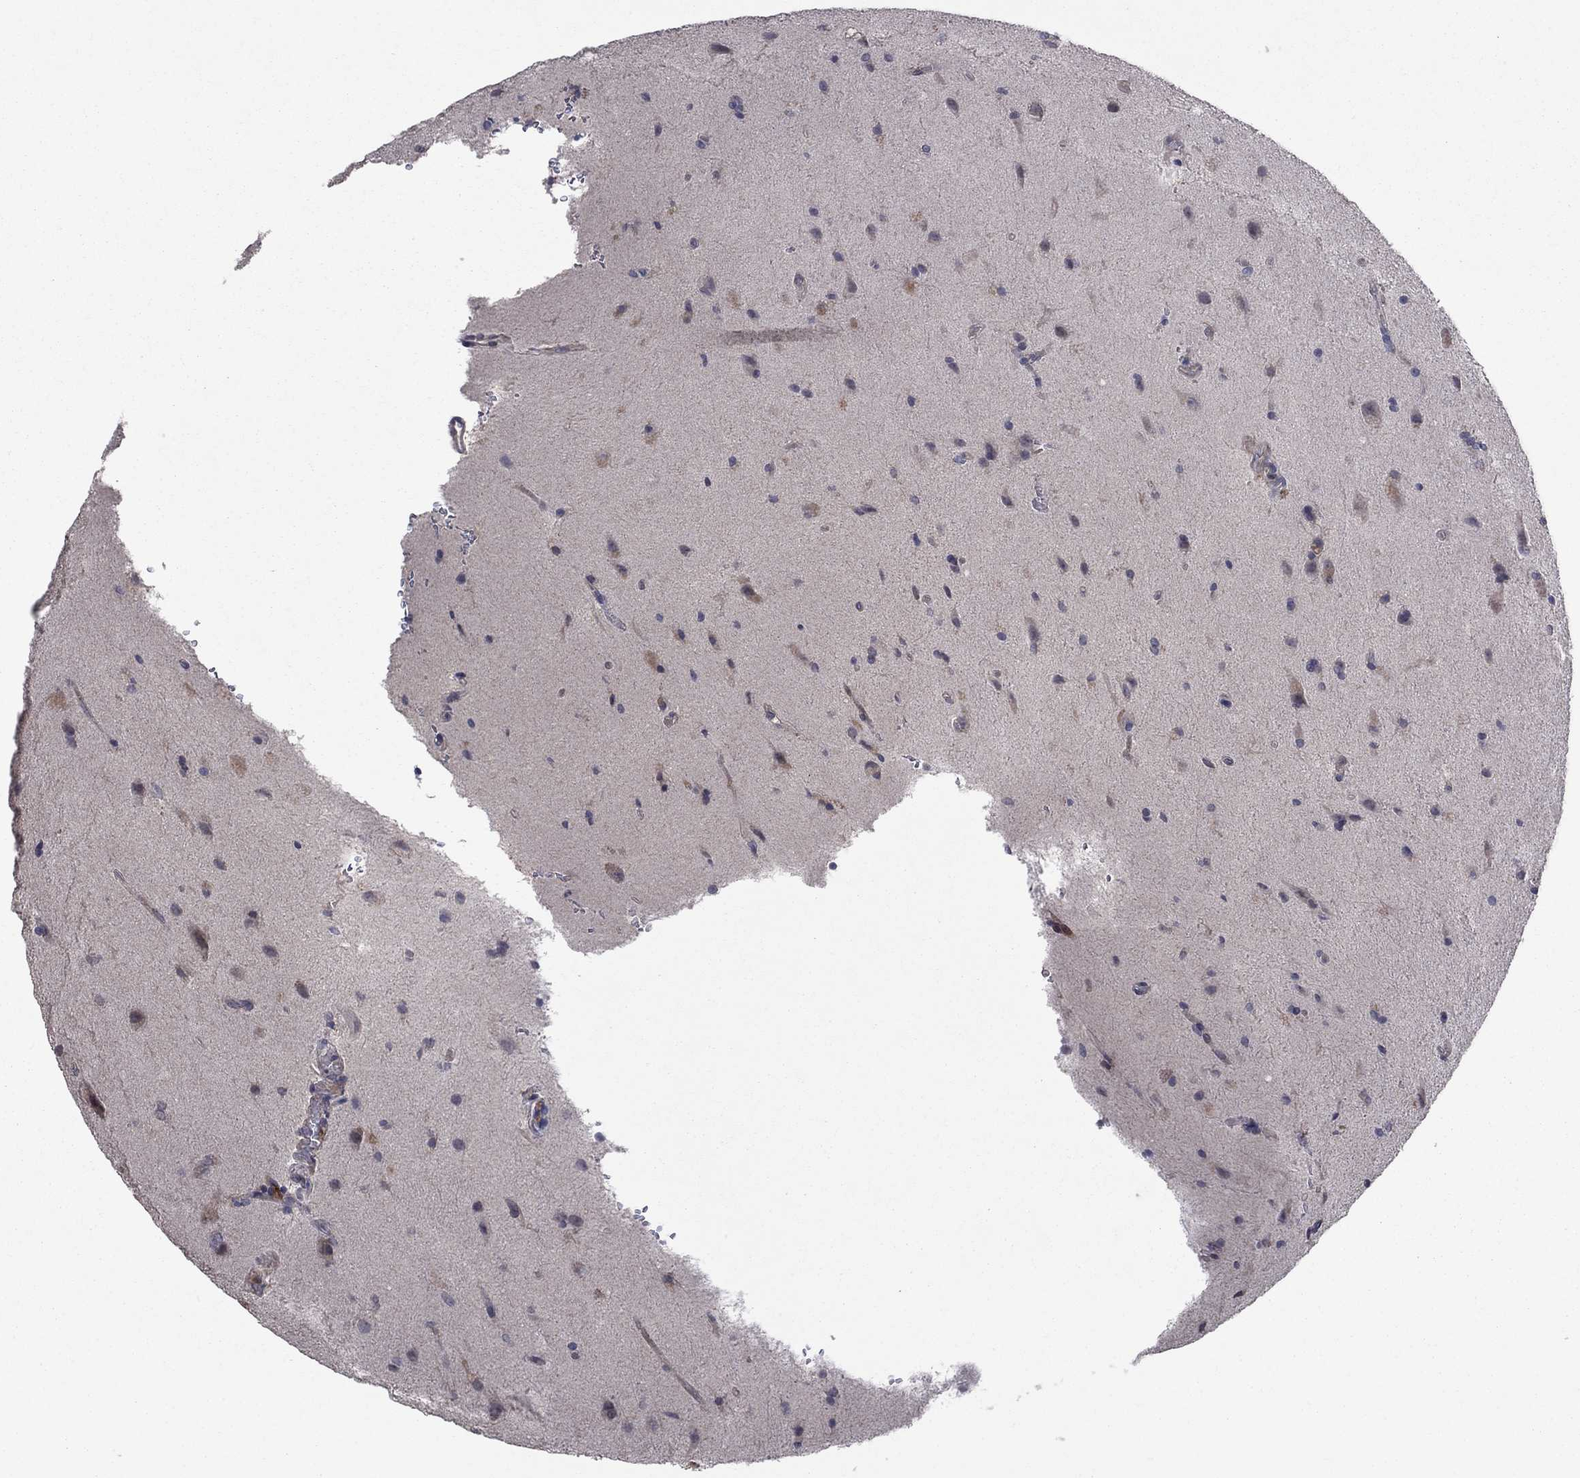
{"staining": {"intensity": "negative", "quantity": "none", "location": "none"}, "tissue": "glioma", "cell_type": "Tumor cells", "image_type": "cancer", "snomed": [{"axis": "morphology", "description": "Glioma, malignant, Low grade"}, {"axis": "topography", "description": "Brain"}], "caption": "DAB immunohistochemical staining of human low-grade glioma (malignant) displays no significant positivity in tumor cells.", "gene": "MSRB1", "patient": {"sex": "male", "age": 58}}